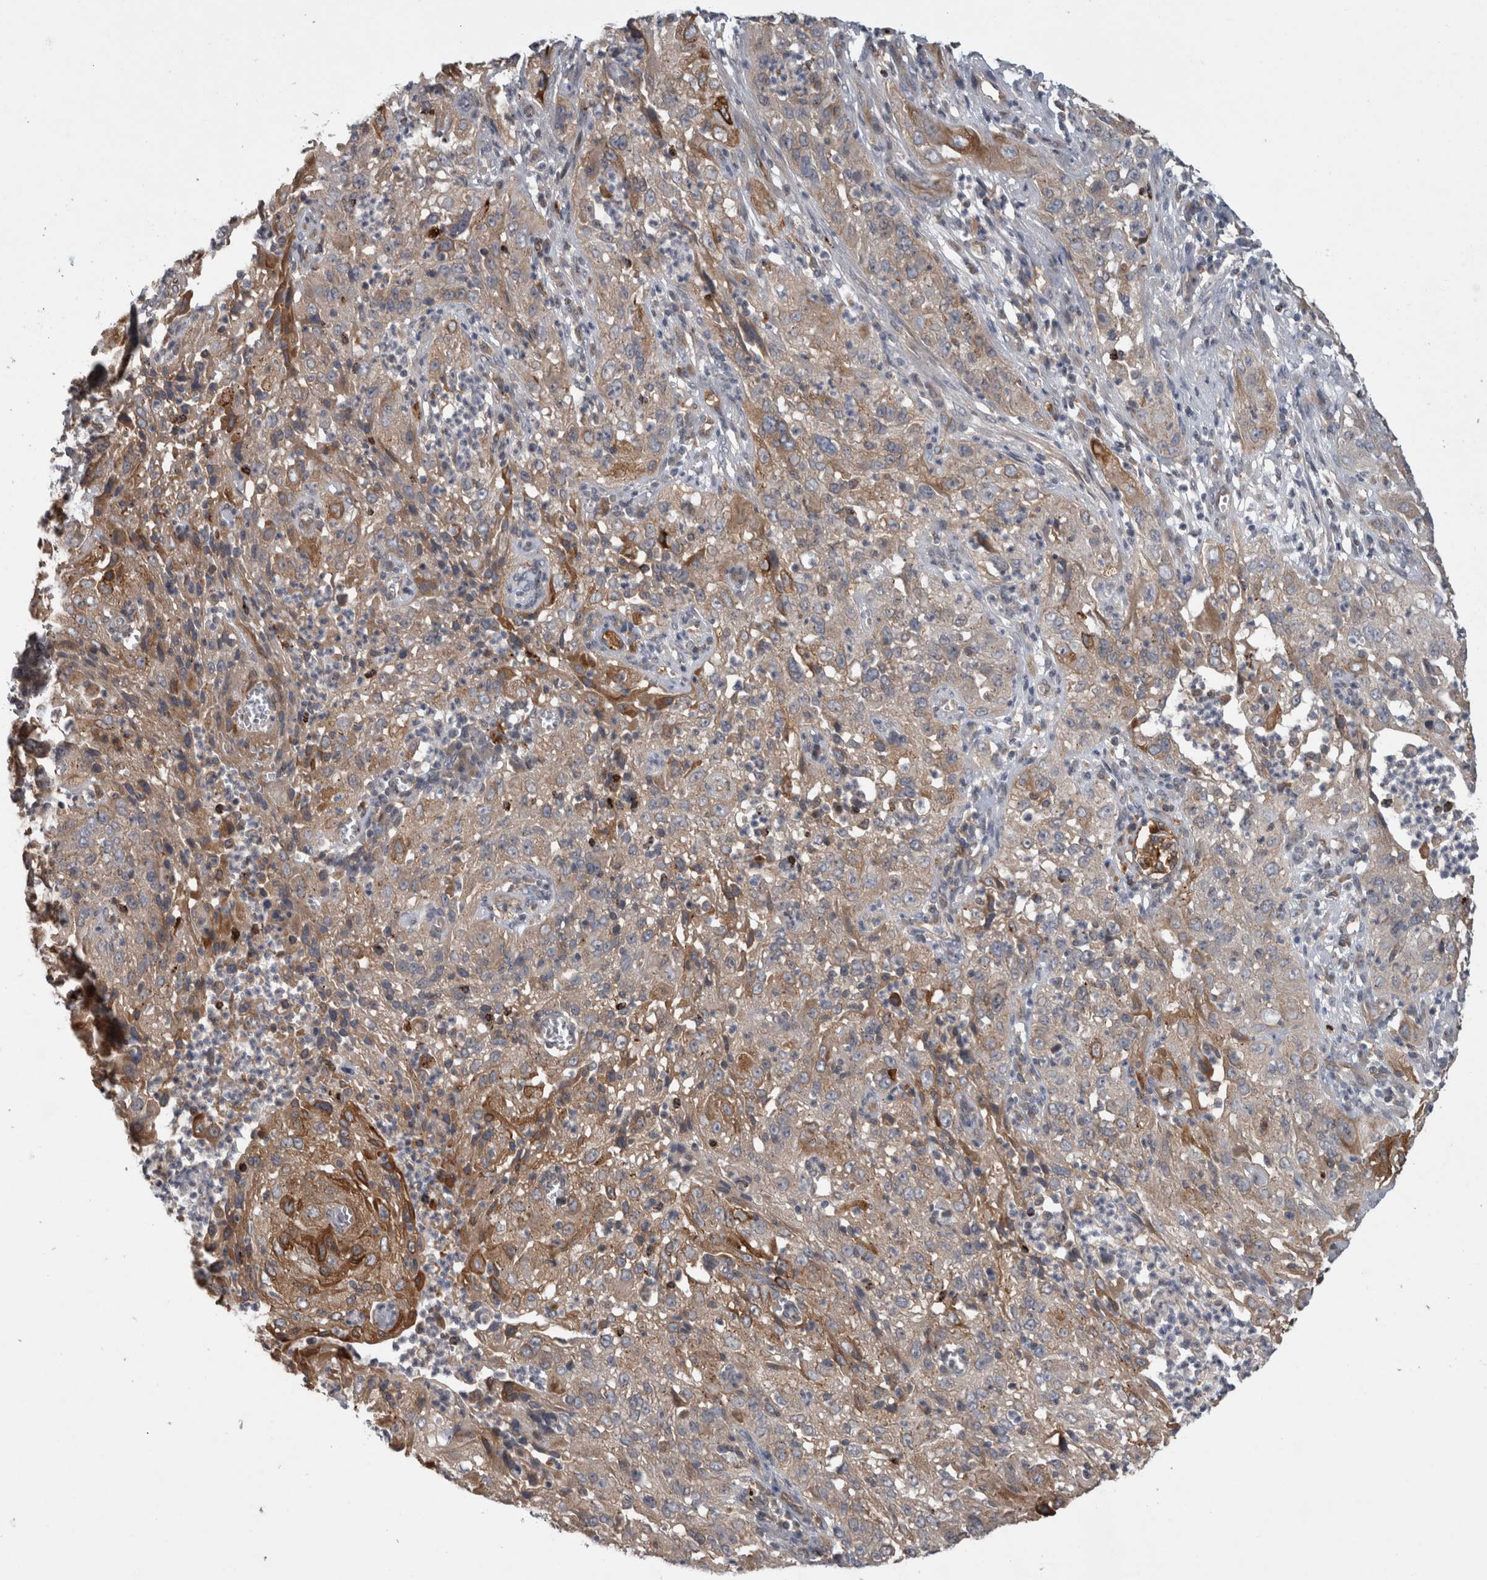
{"staining": {"intensity": "moderate", "quantity": "<25%", "location": "cytoplasmic/membranous"}, "tissue": "cervical cancer", "cell_type": "Tumor cells", "image_type": "cancer", "snomed": [{"axis": "morphology", "description": "Squamous cell carcinoma, NOS"}, {"axis": "topography", "description": "Cervix"}], "caption": "Moderate cytoplasmic/membranous protein expression is present in about <25% of tumor cells in squamous cell carcinoma (cervical).", "gene": "TARBP1", "patient": {"sex": "female", "age": 32}}